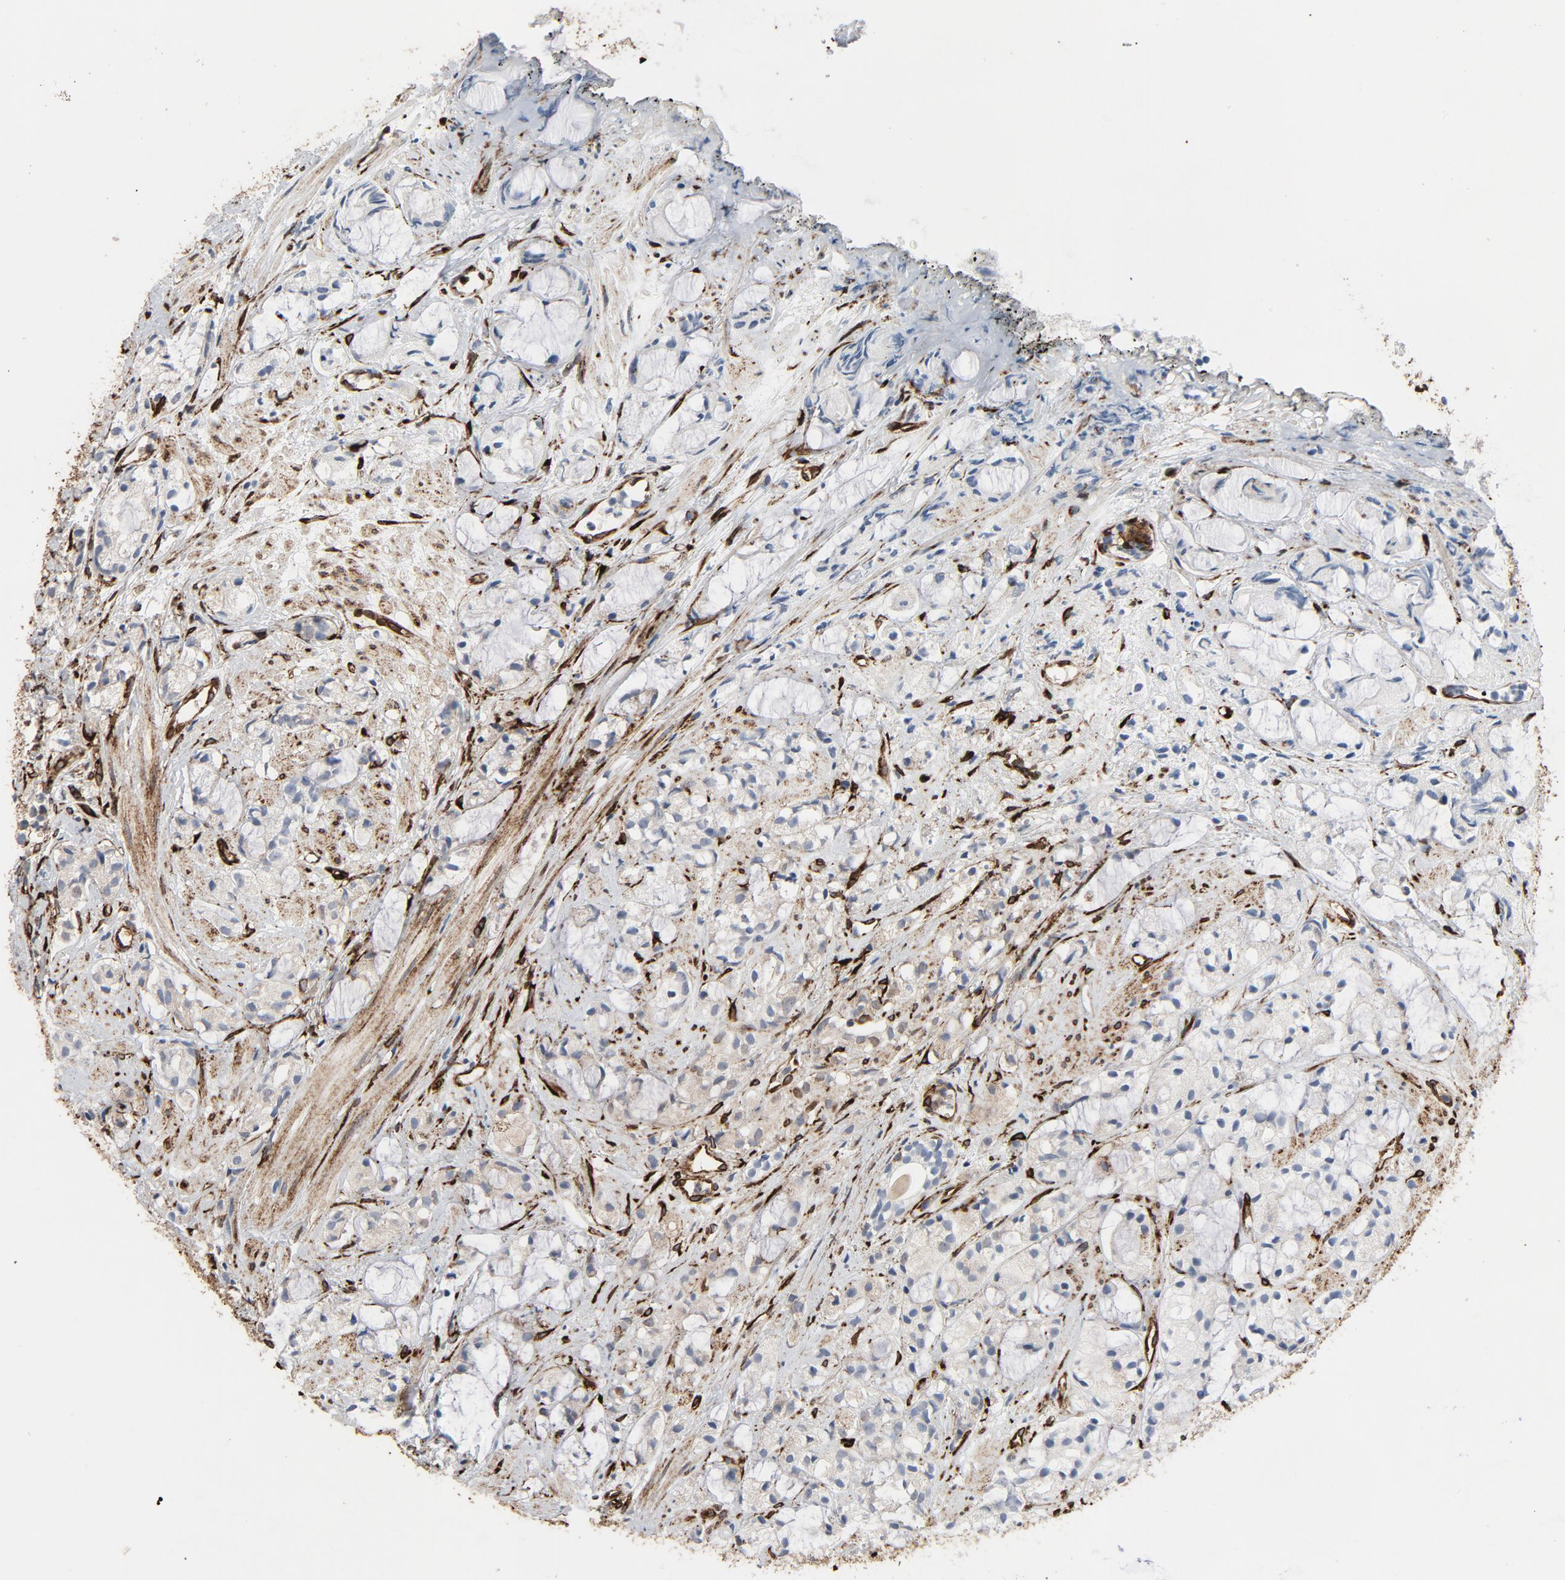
{"staining": {"intensity": "weak", "quantity": "25%-75%", "location": "cytoplasmic/membranous"}, "tissue": "prostate cancer", "cell_type": "Tumor cells", "image_type": "cancer", "snomed": [{"axis": "morphology", "description": "Adenocarcinoma, High grade"}, {"axis": "topography", "description": "Prostate"}], "caption": "A brown stain shows weak cytoplasmic/membranous positivity of a protein in prostate cancer tumor cells.", "gene": "SERPINH1", "patient": {"sex": "male", "age": 67}}